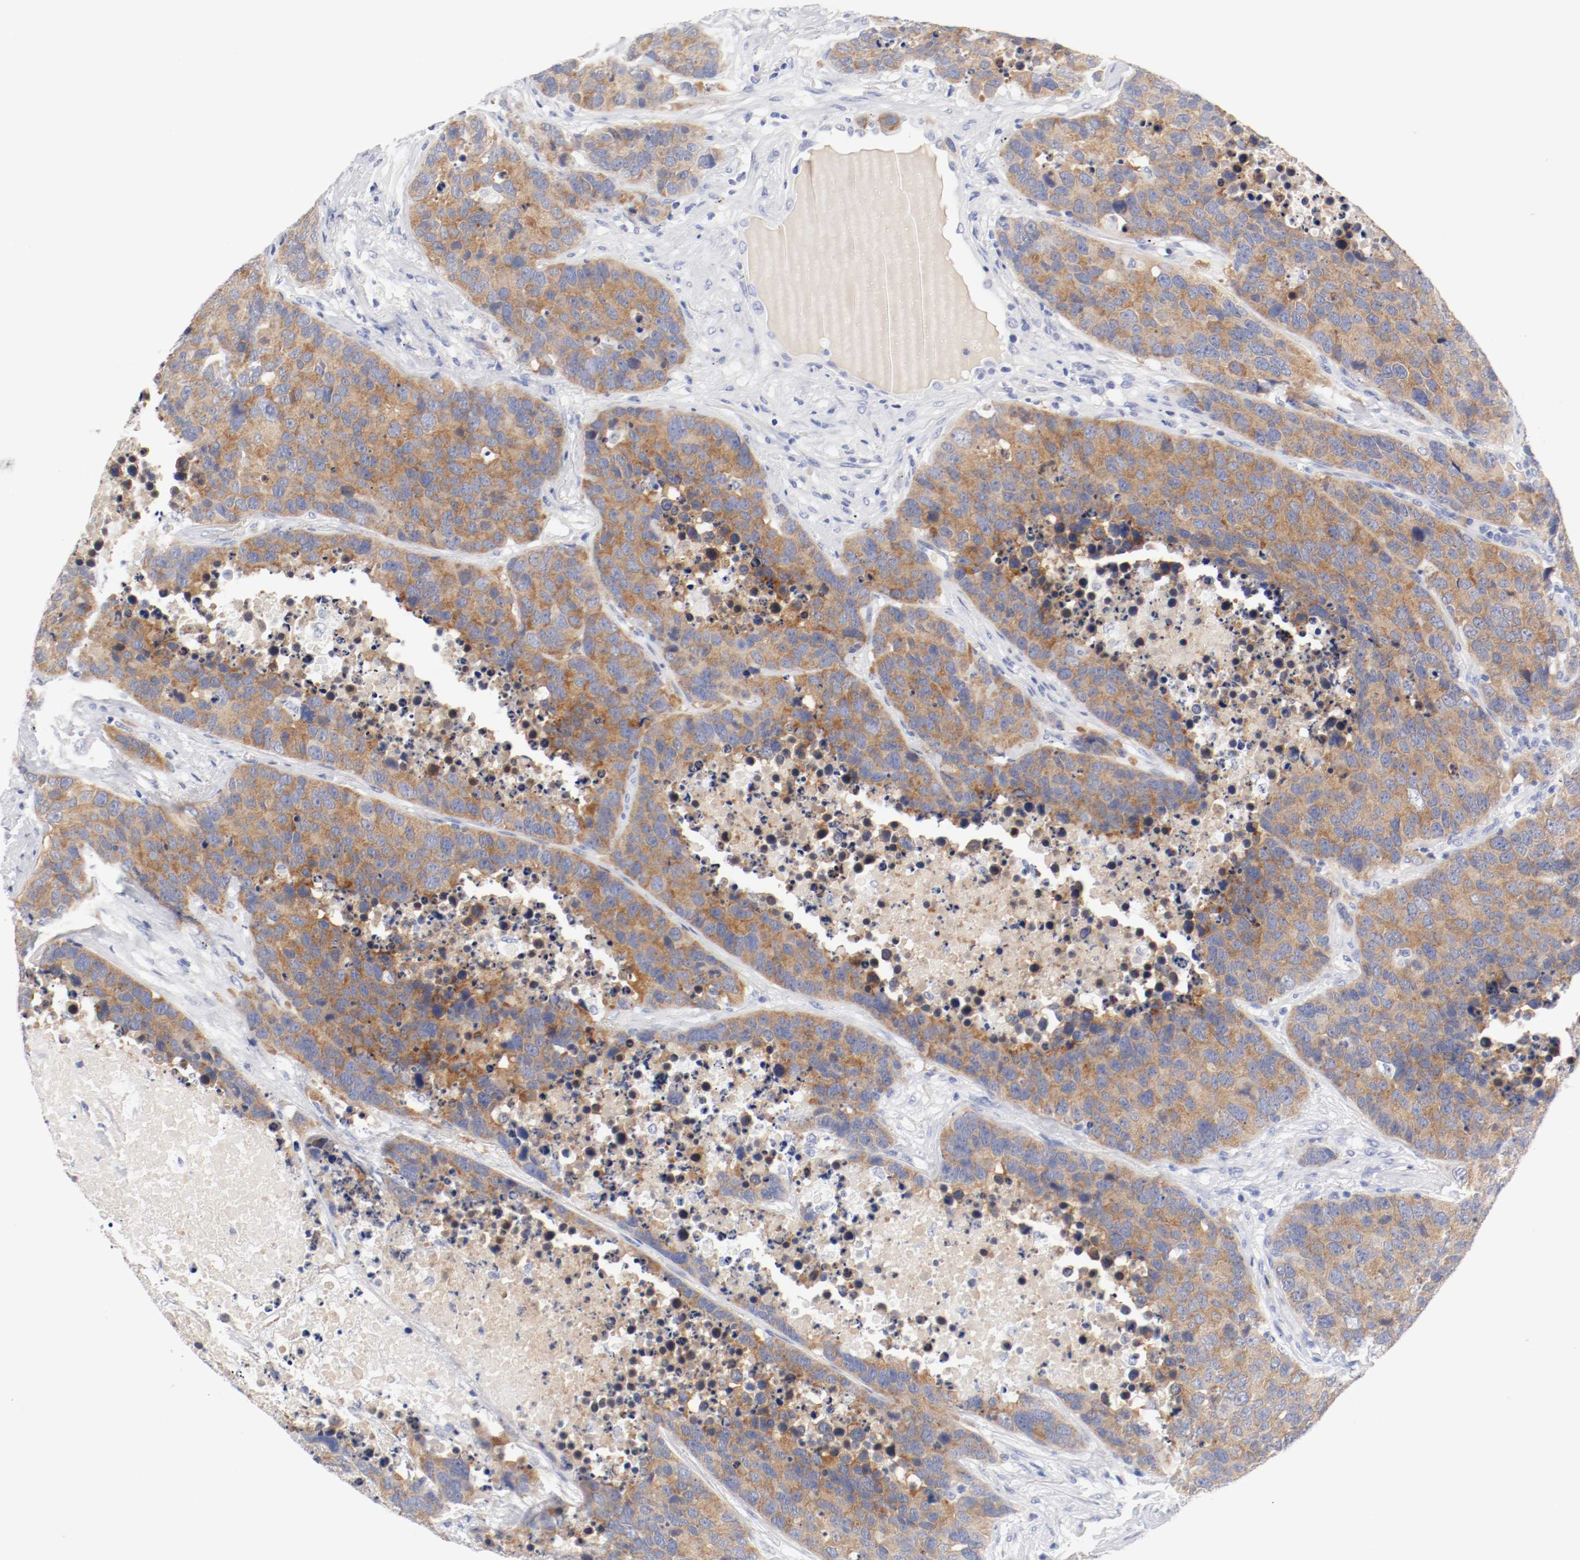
{"staining": {"intensity": "moderate", "quantity": ">75%", "location": "cytoplasmic/membranous"}, "tissue": "carcinoid", "cell_type": "Tumor cells", "image_type": "cancer", "snomed": [{"axis": "morphology", "description": "Carcinoid, malignant, NOS"}, {"axis": "topography", "description": "Lung"}], "caption": "Malignant carcinoid tissue displays moderate cytoplasmic/membranous staining in approximately >75% of tumor cells Using DAB (3,3'-diaminobenzidine) (brown) and hematoxylin (blue) stains, captured at high magnification using brightfield microscopy.", "gene": "HOMER1", "patient": {"sex": "male", "age": 60}}